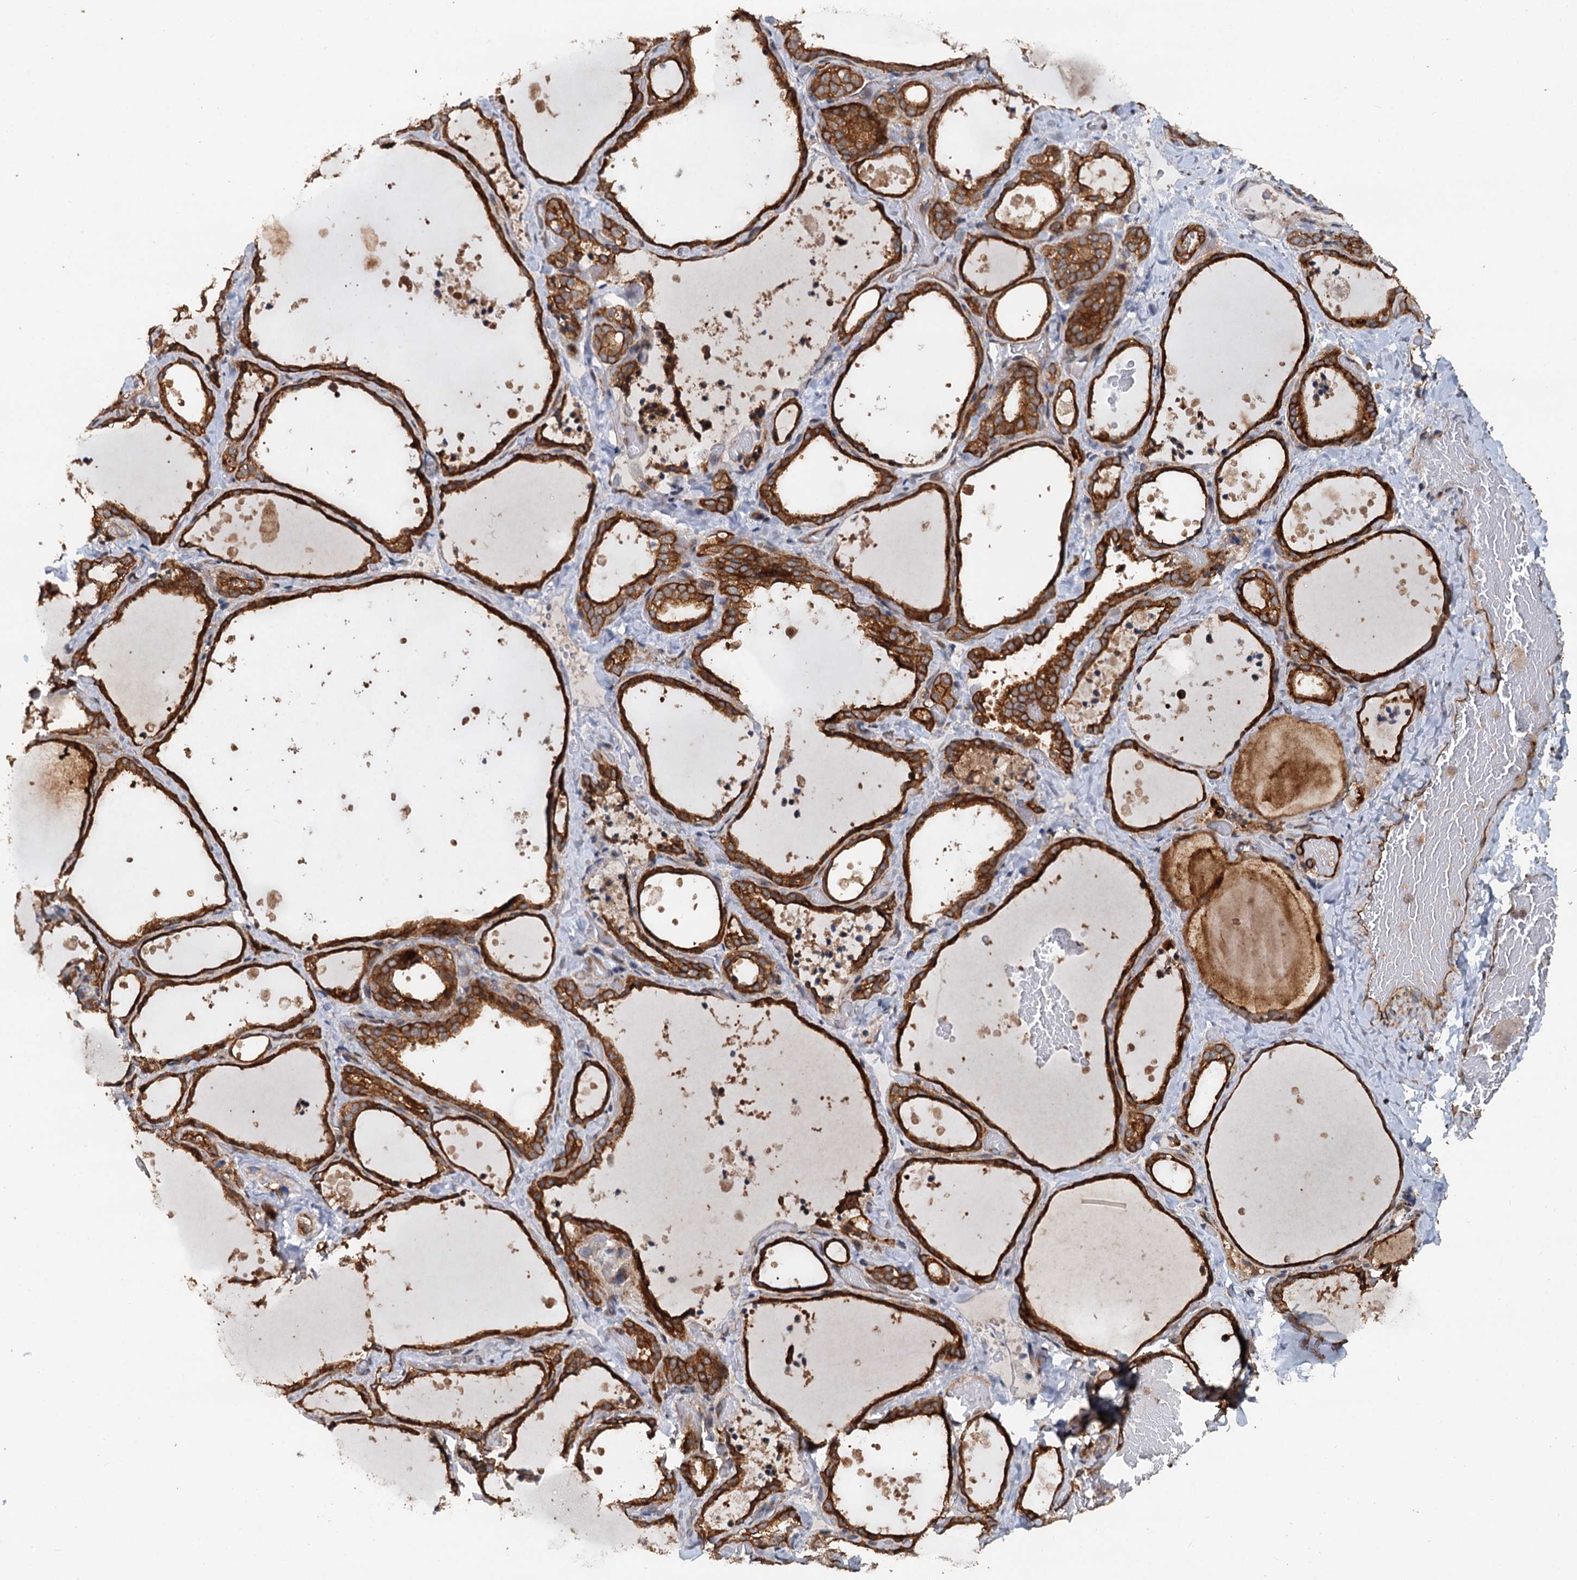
{"staining": {"intensity": "strong", "quantity": ">75%", "location": "cytoplasmic/membranous"}, "tissue": "thyroid gland", "cell_type": "Glandular cells", "image_type": "normal", "snomed": [{"axis": "morphology", "description": "Normal tissue, NOS"}, {"axis": "topography", "description": "Thyroid gland"}], "caption": "Immunohistochemical staining of normal thyroid gland displays >75% levels of strong cytoplasmic/membranous protein positivity in about >75% of glandular cells. Nuclei are stained in blue.", "gene": "LRRK2", "patient": {"sex": "female", "age": 44}}